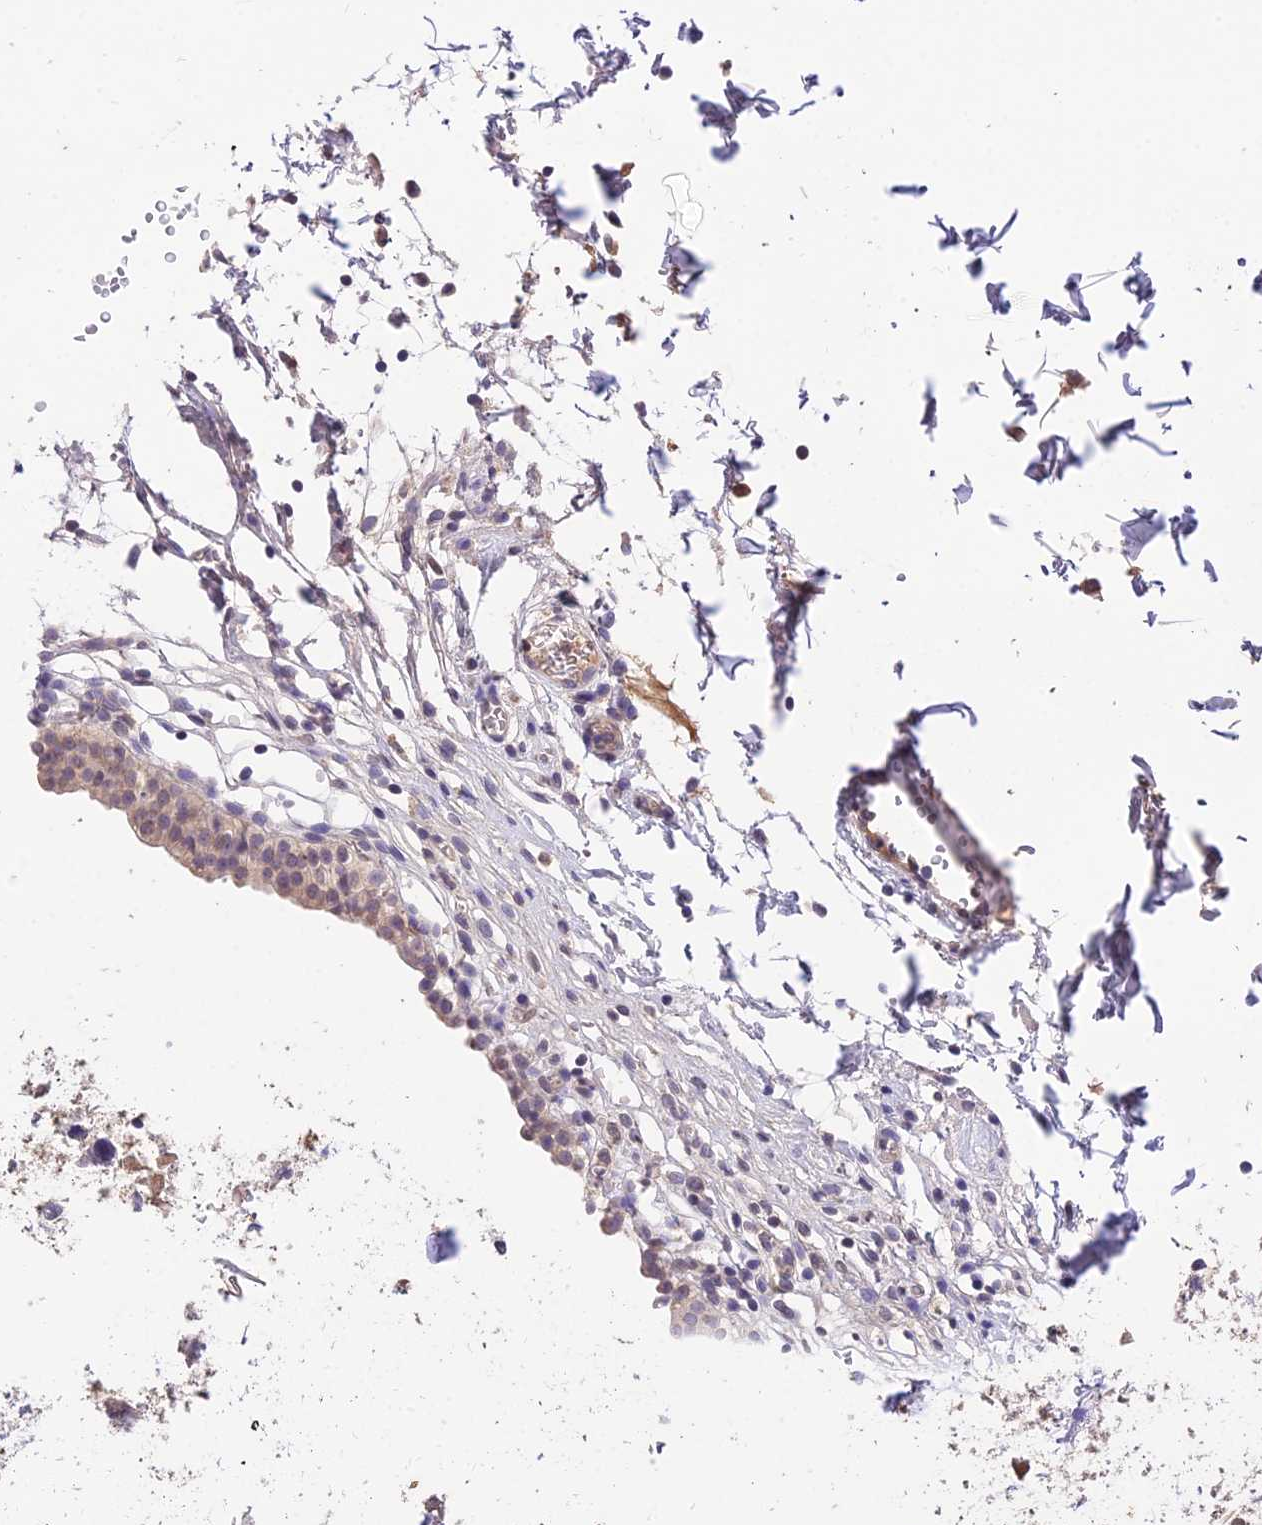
{"staining": {"intensity": "weak", "quantity": ">75%", "location": "cytoplasmic/membranous"}, "tissue": "urinary bladder", "cell_type": "Urothelial cells", "image_type": "normal", "snomed": [{"axis": "morphology", "description": "Normal tissue, NOS"}, {"axis": "topography", "description": "Urinary bladder"}, {"axis": "topography", "description": "Peripheral nerve tissue"}], "caption": "A high-resolution photomicrograph shows immunohistochemistry staining of benign urinary bladder, which reveals weak cytoplasmic/membranous expression in approximately >75% of urothelial cells. (Stains: DAB in brown, nuclei in blue, Microscopy: brightfield microscopy at high magnification).", "gene": "PGK1", "patient": {"sex": "male", "age": 55}}